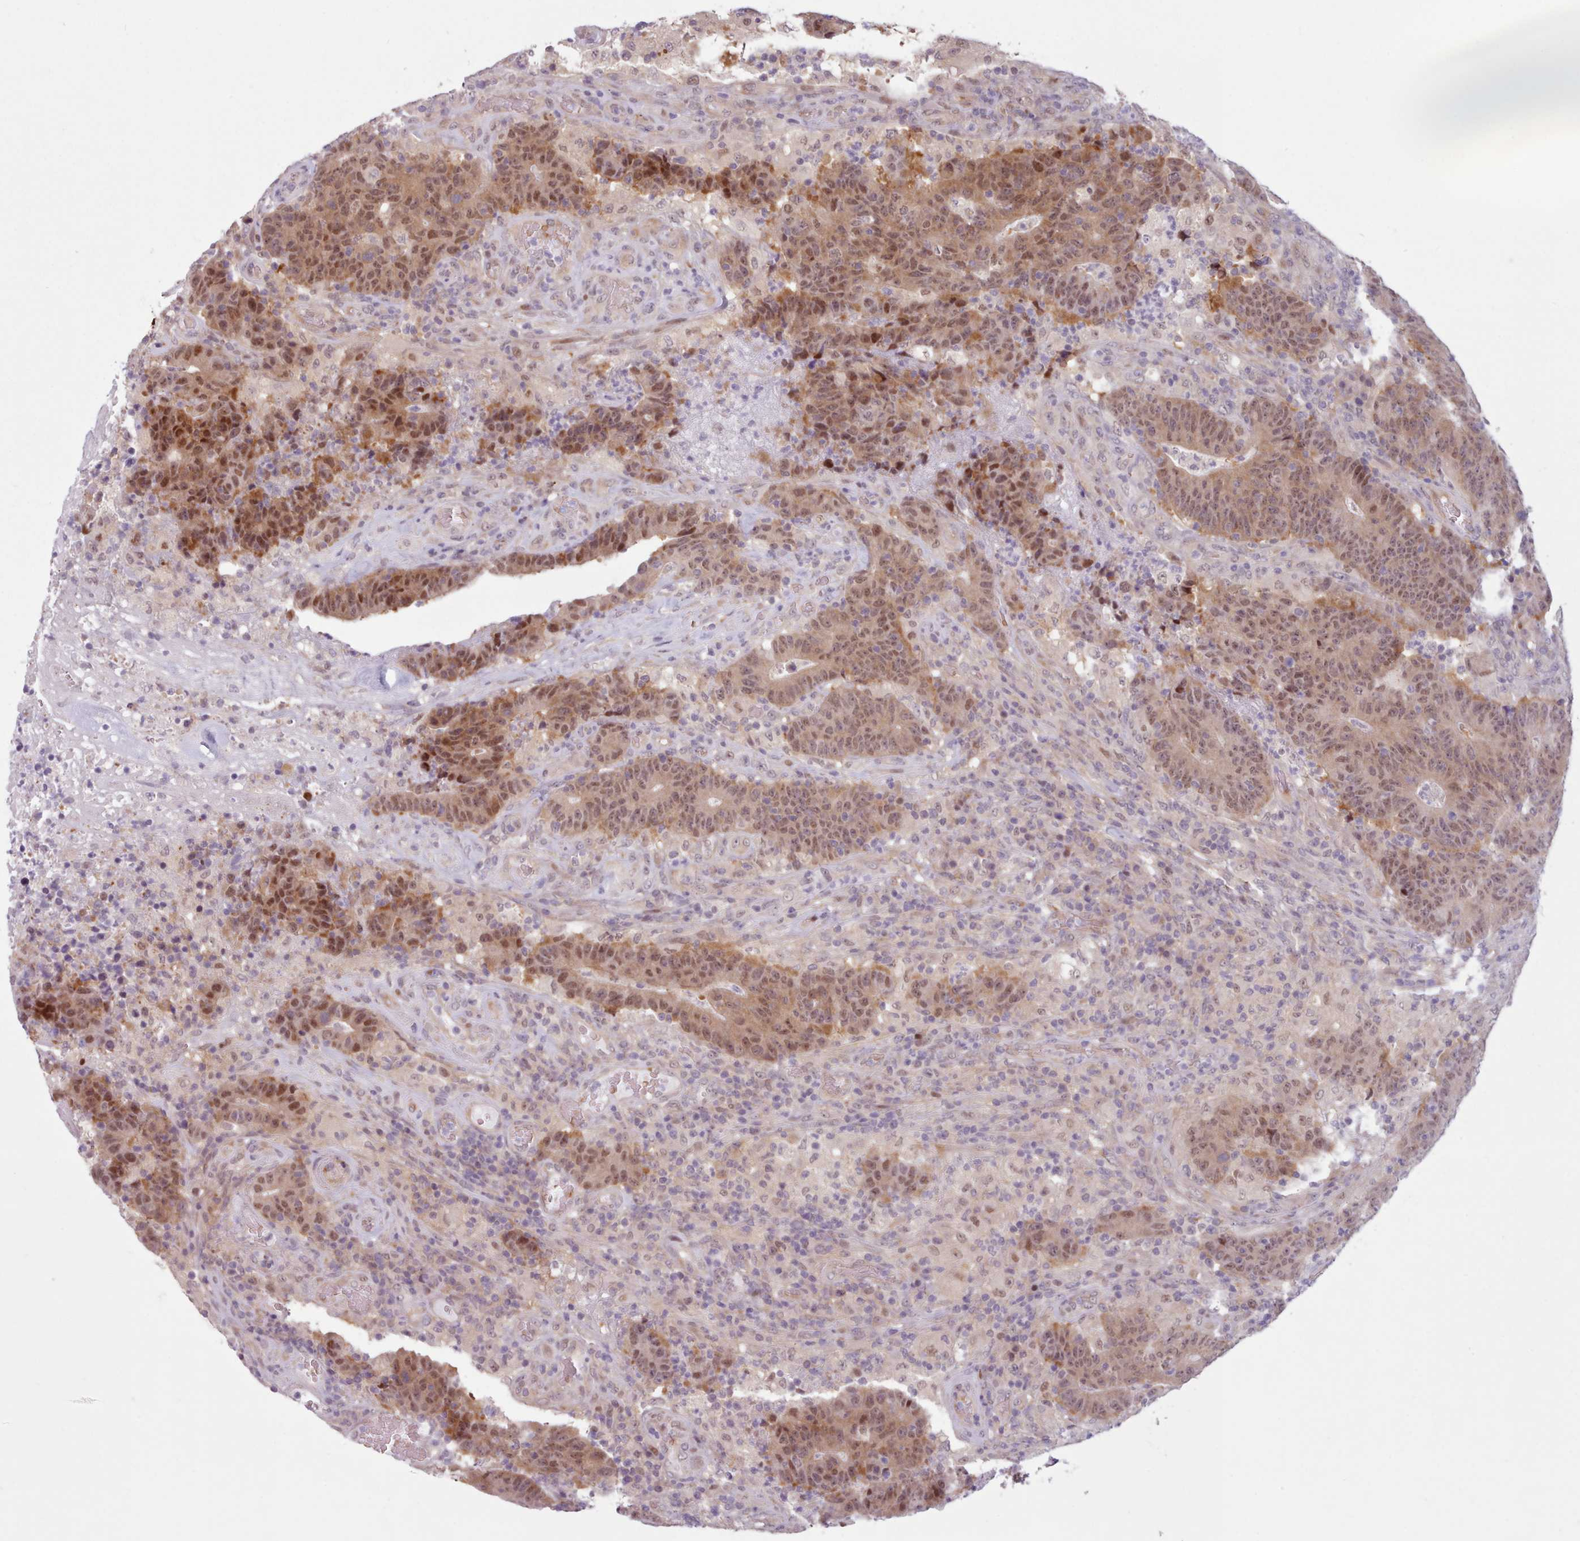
{"staining": {"intensity": "moderate", "quantity": ">75%", "location": "nuclear"}, "tissue": "colorectal cancer", "cell_type": "Tumor cells", "image_type": "cancer", "snomed": [{"axis": "morphology", "description": "Normal tissue, NOS"}, {"axis": "morphology", "description": "Adenocarcinoma, NOS"}, {"axis": "topography", "description": "Colon"}], "caption": "Colorectal cancer (adenocarcinoma) was stained to show a protein in brown. There is medium levels of moderate nuclear staining in about >75% of tumor cells.", "gene": "KBTBD7", "patient": {"sex": "female", "age": 75}}